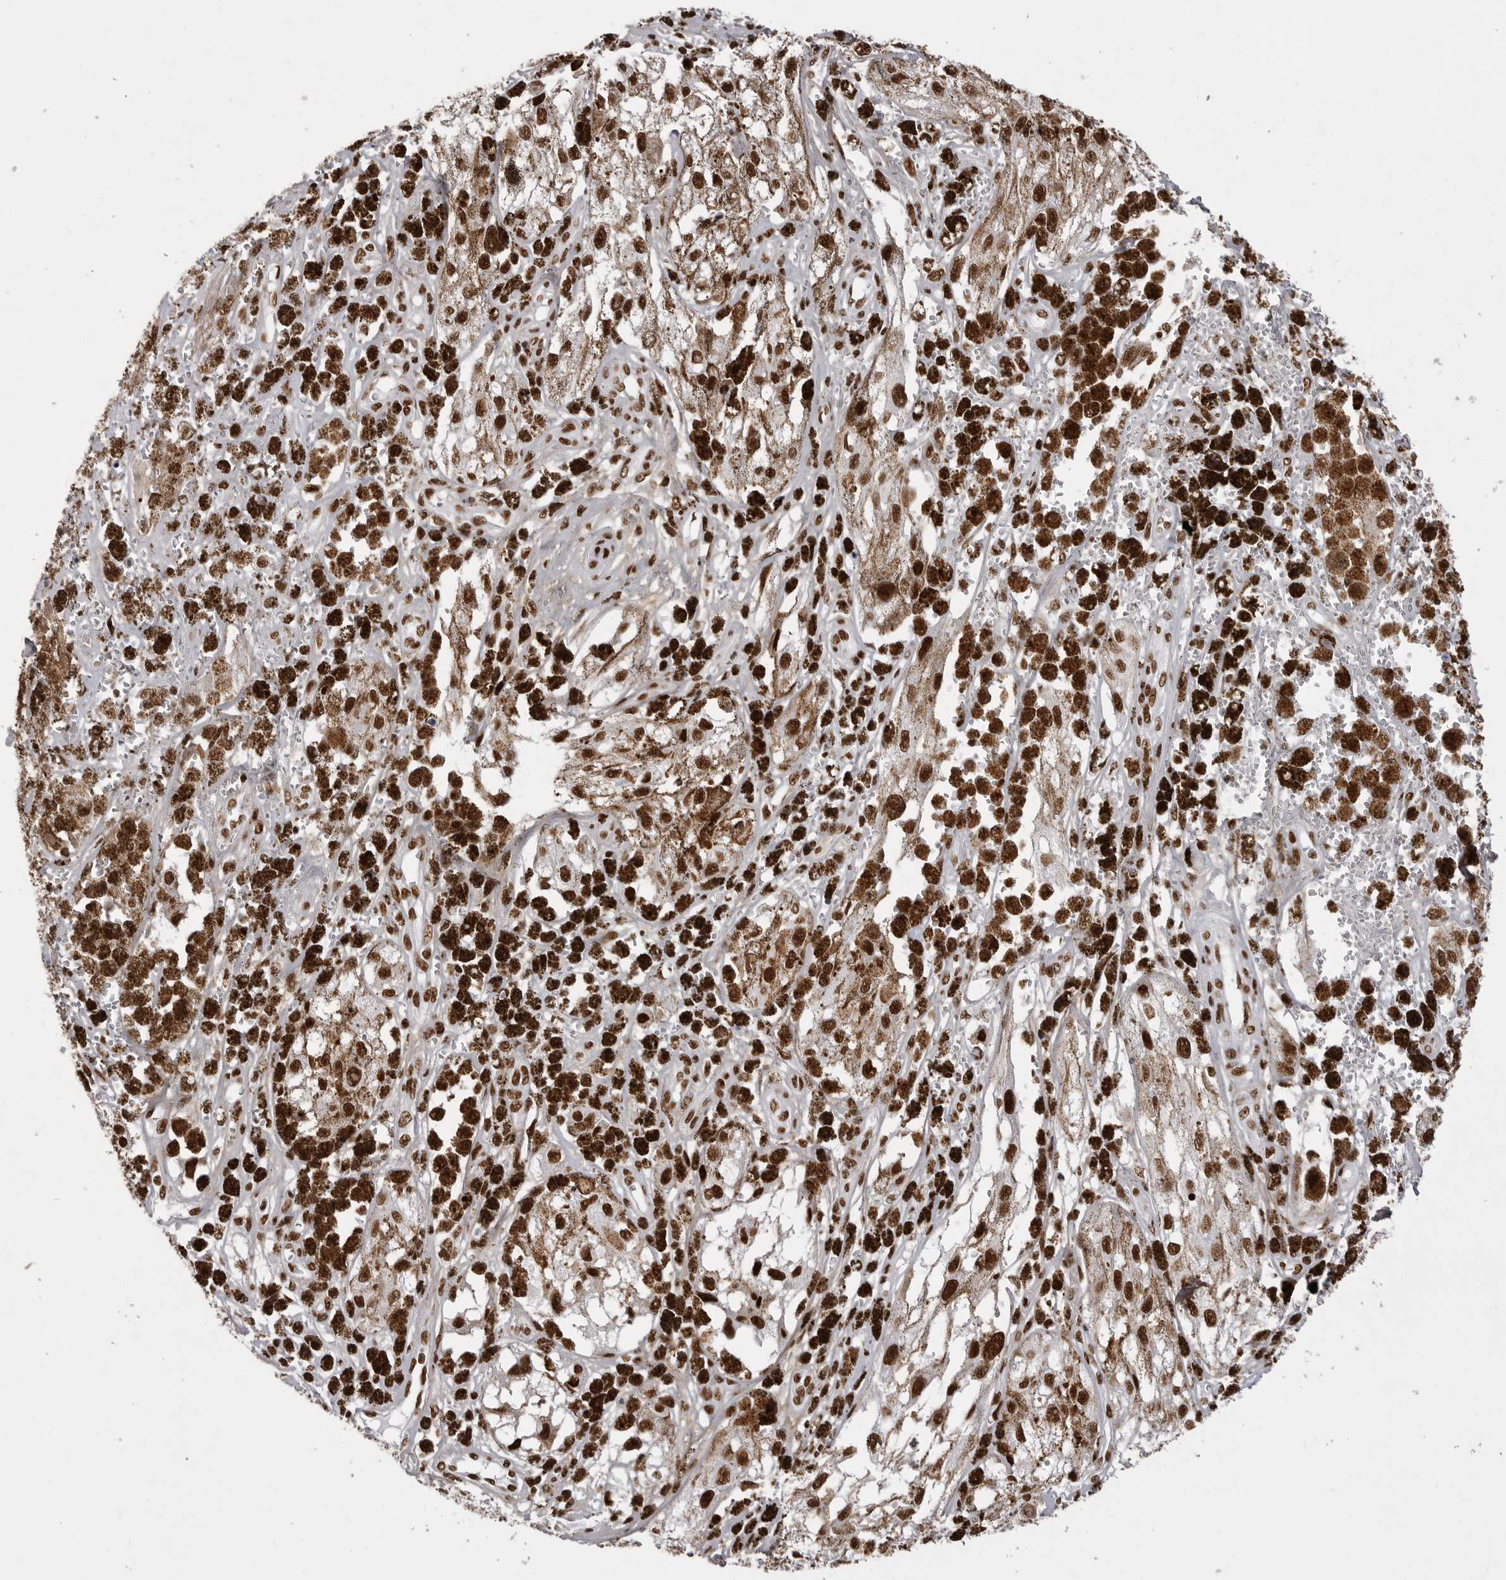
{"staining": {"intensity": "strong", "quantity": ">75%", "location": "nuclear"}, "tissue": "melanoma", "cell_type": "Tumor cells", "image_type": "cancer", "snomed": [{"axis": "morphology", "description": "Malignant melanoma, NOS"}, {"axis": "topography", "description": "Skin"}], "caption": "Melanoma stained with a brown dye demonstrates strong nuclear positive expression in about >75% of tumor cells.", "gene": "PPP1R8", "patient": {"sex": "male", "age": 88}}